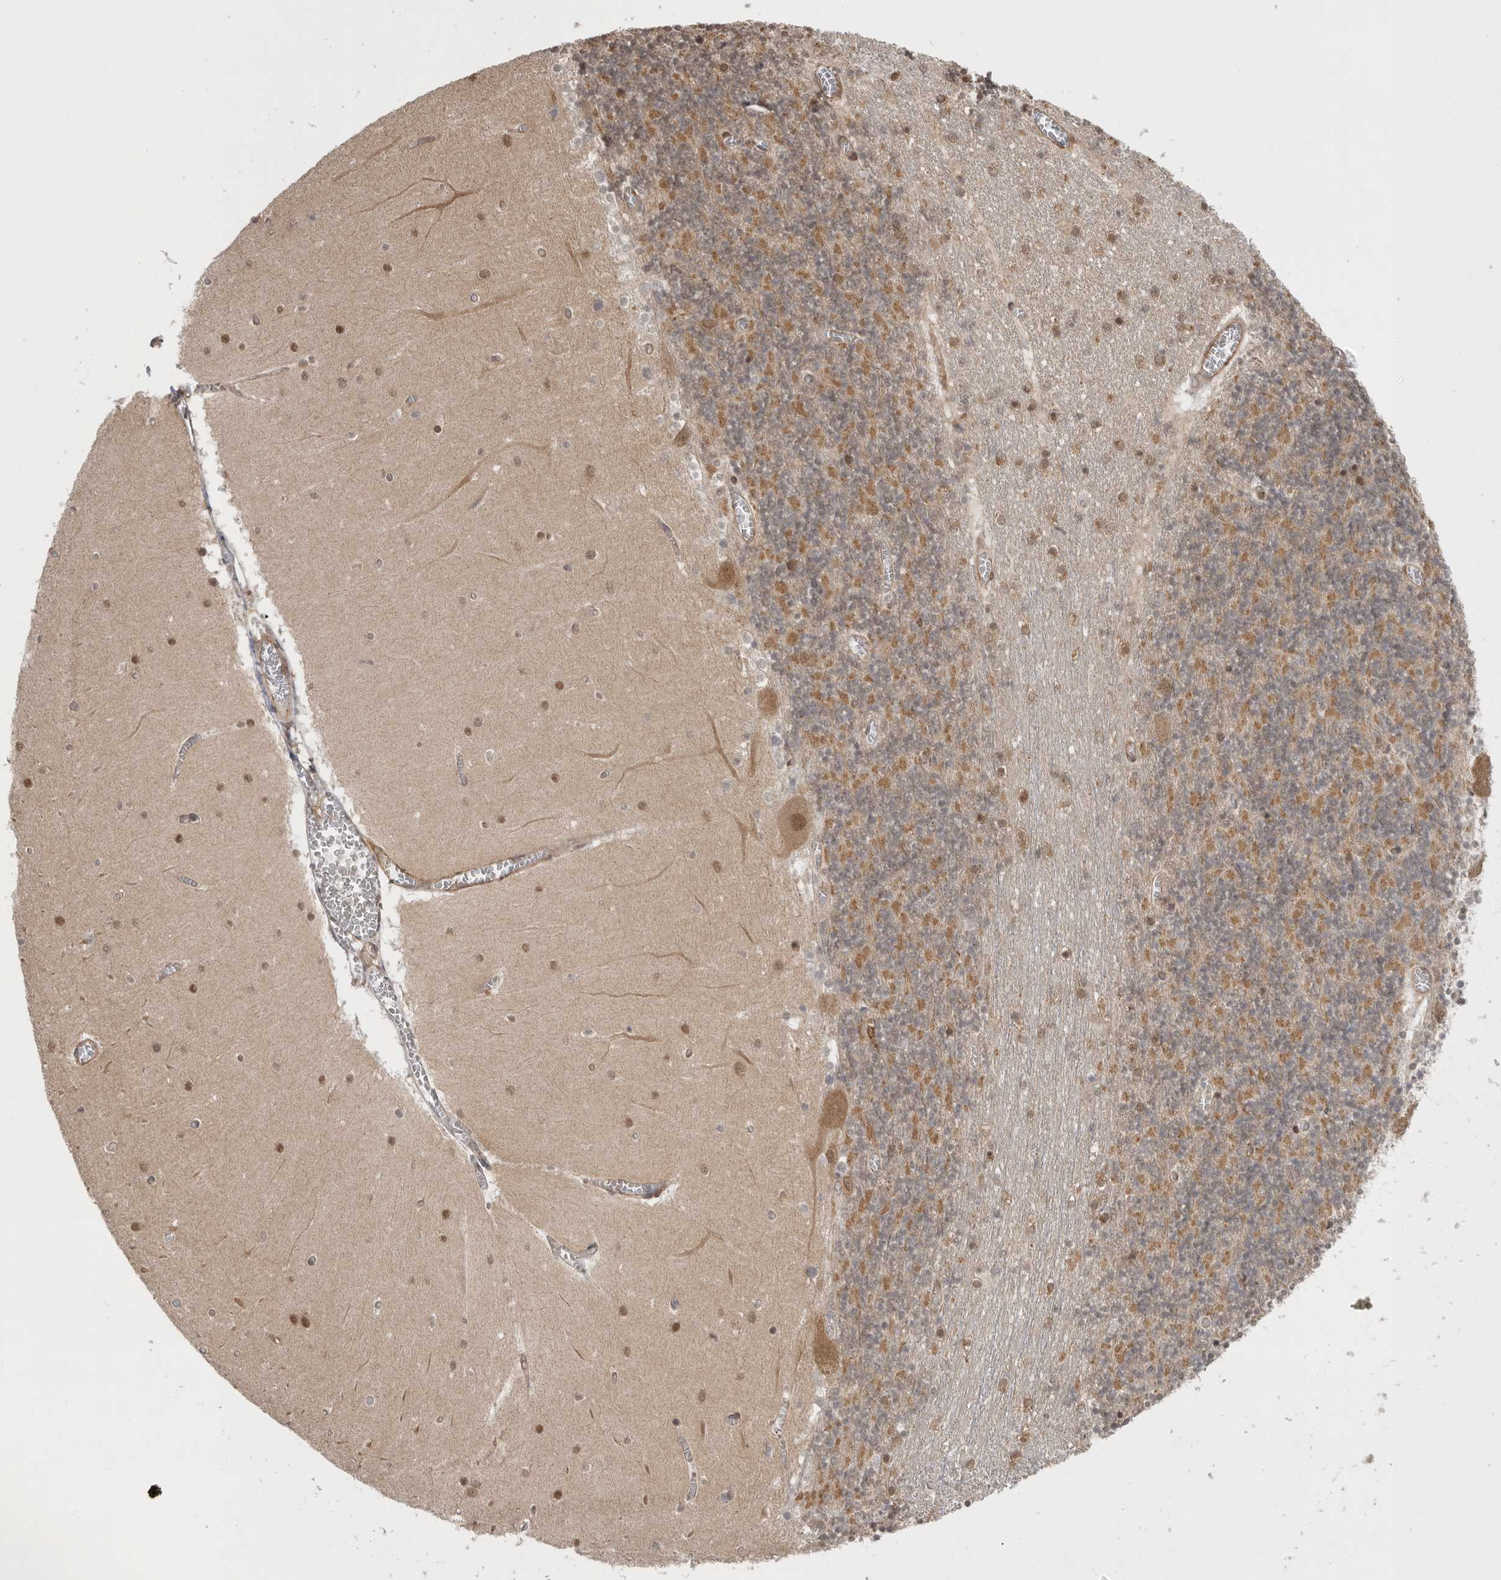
{"staining": {"intensity": "moderate", "quantity": ">75%", "location": "cytoplasmic/membranous"}, "tissue": "cerebellum", "cell_type": "Cells in granular layer", "image_type": "normal", "snomed": [{"axis": "morphology", "description": "Normal tissue, NOS"}, {"axis": "topography", "description": "Cerebellum"}], "caption": "Immunohistochemical staining of normal cerebellum shows >75% levels of moderate cytoplasmic/membranous protein expression in about >75% of cells in granular layer. The staining was performed using DAB (3,3'-diaminobenzidine) to visualize the protein expression in brown, while the nuclei were stained in blue with hematoxylin (Magnification: 20x).", "gene": "VPS50", "patient": {"sex": "female", "age": 28}}